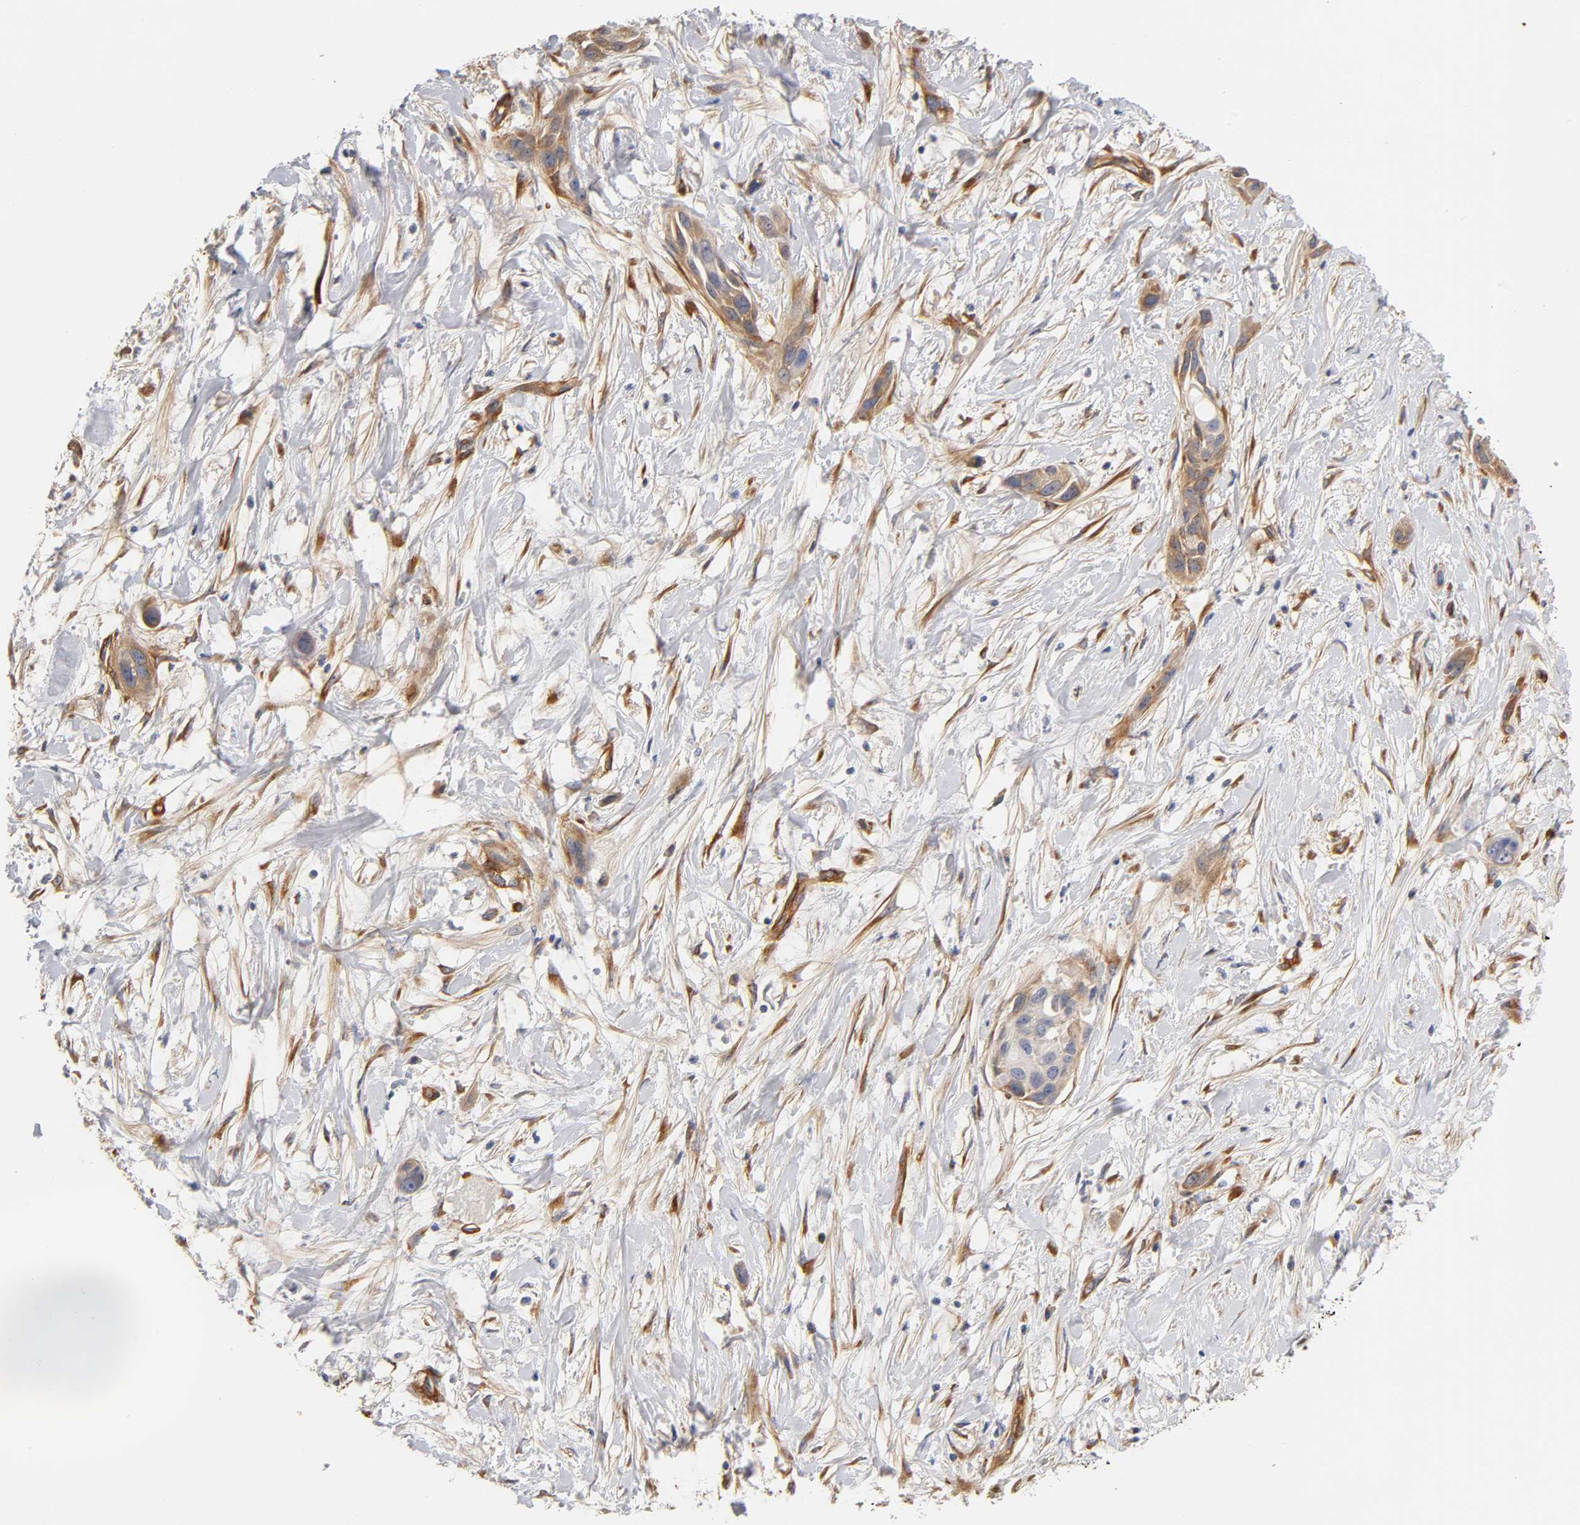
{"staining": {"intensity": "weak", "quantity": ">75%", "location": "cytoplasmic/membranous"}, "tissue": "pancreatic cancer", "cell_type": "Tumor cells", "image_type": "cancer", "snomed": [{"axis": "morphology", "description": "Adenocarcinoma, NOS"}, {"axis": "topography", "description": "Pancreas"}], "caption": "Protein expression analysis of human pancreatic cancer reveals weak cytoplasmic/membranous expression in about >75% of tumor cells.", "gene": "LAMB1", "patient": {"sex": "female", "age": 60}}